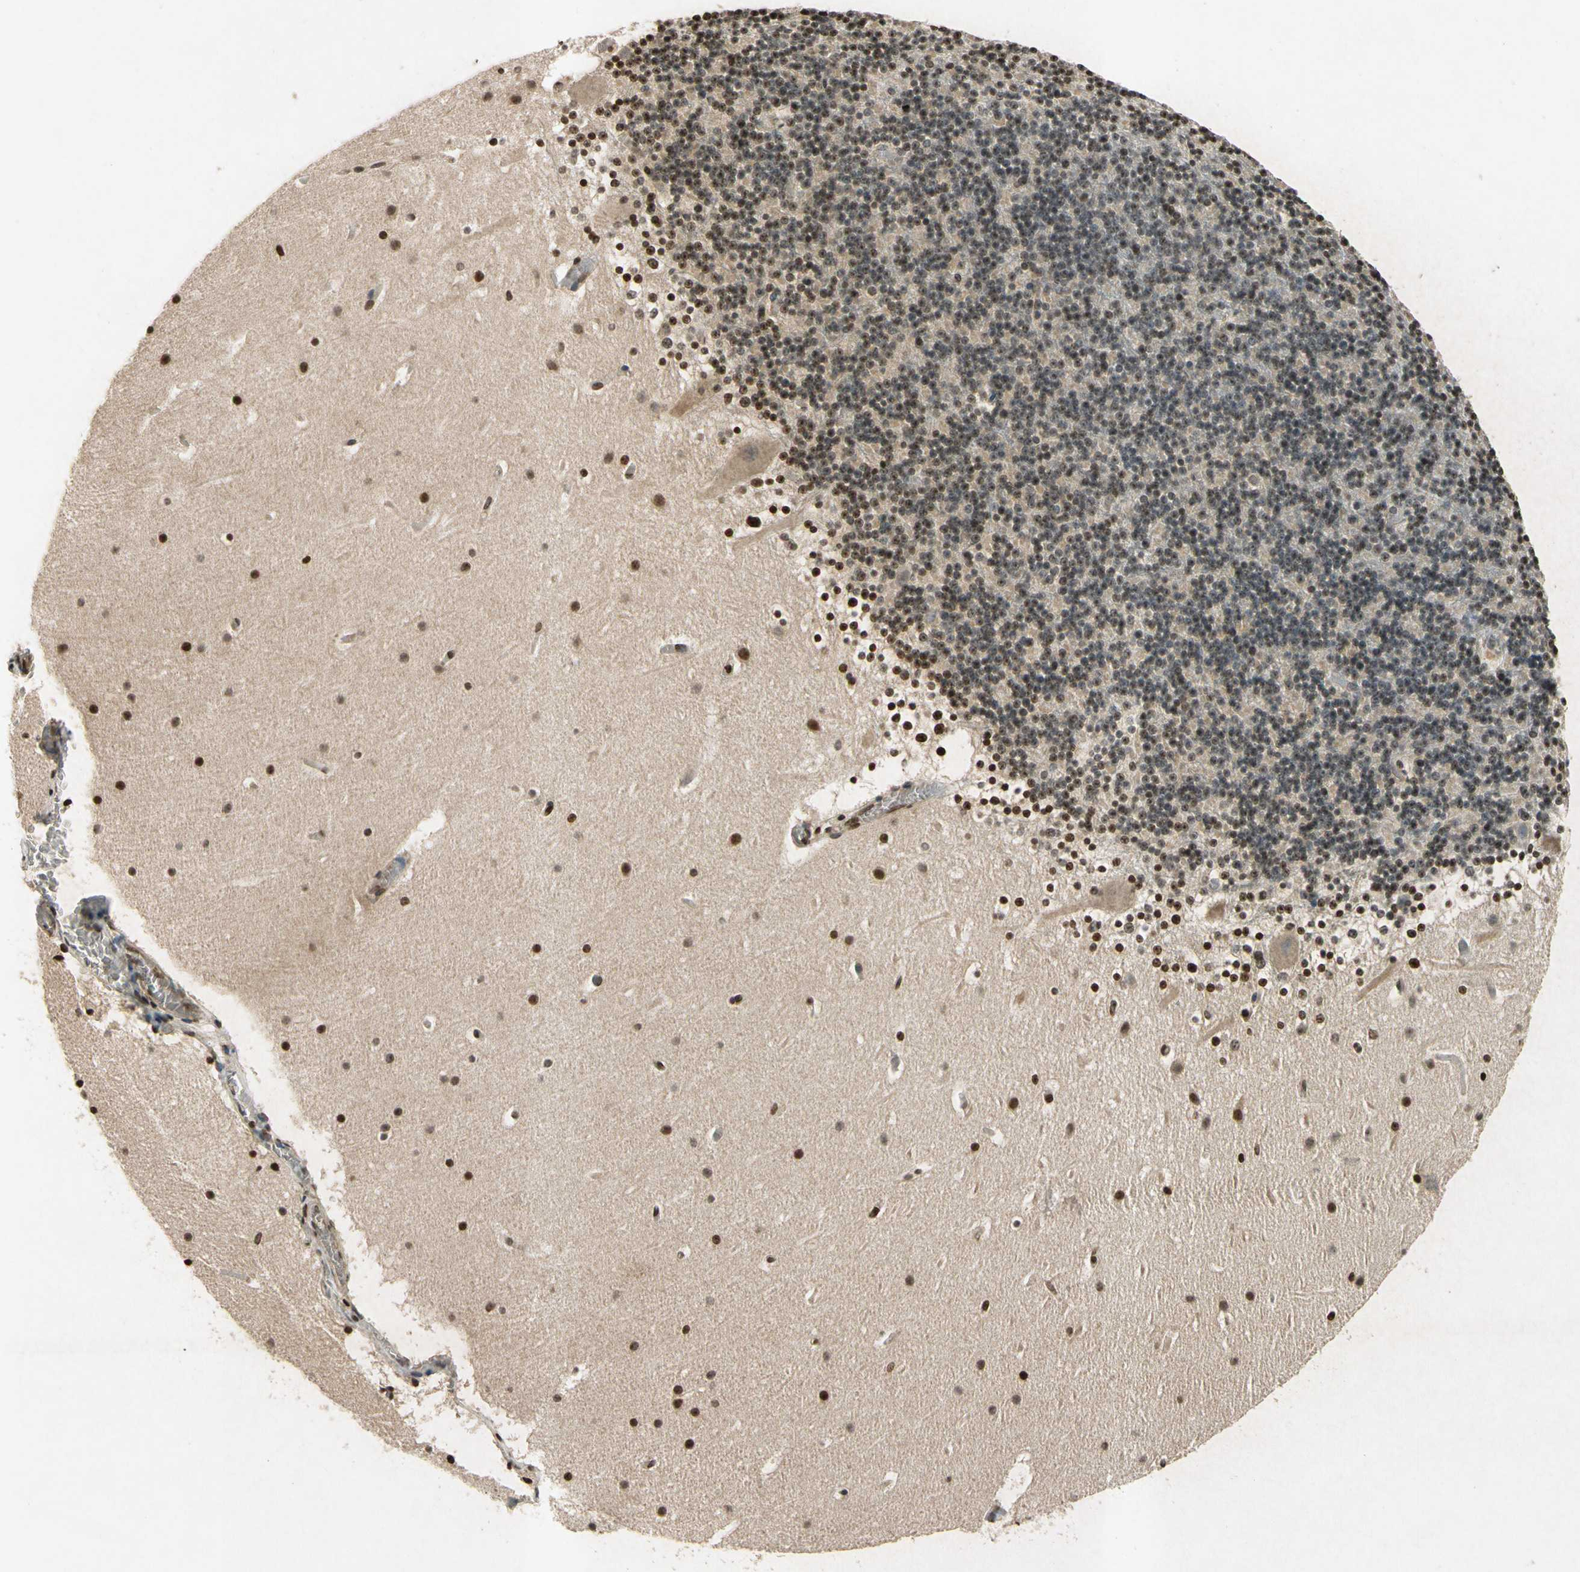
{"staining": {"intensity": "weak", "quantity": "25%-75%", "location": "nuclear"}, "tissue": "cerebellum", "cell_type": "Cells in granular layer", "image_type": "normal", "snomed": [{"axis": "morphology", "description": "Normal tissue, NOS"}, {"axis": "topography", "description": "Cerebellum"}], "caption": "Weak nuclear staining is appreciated in about 25%-75% of cells in granular layer in unremarkable cerebellum.", "gene": "HOXB3", "patient": {"sex": "male", "age": 45}}